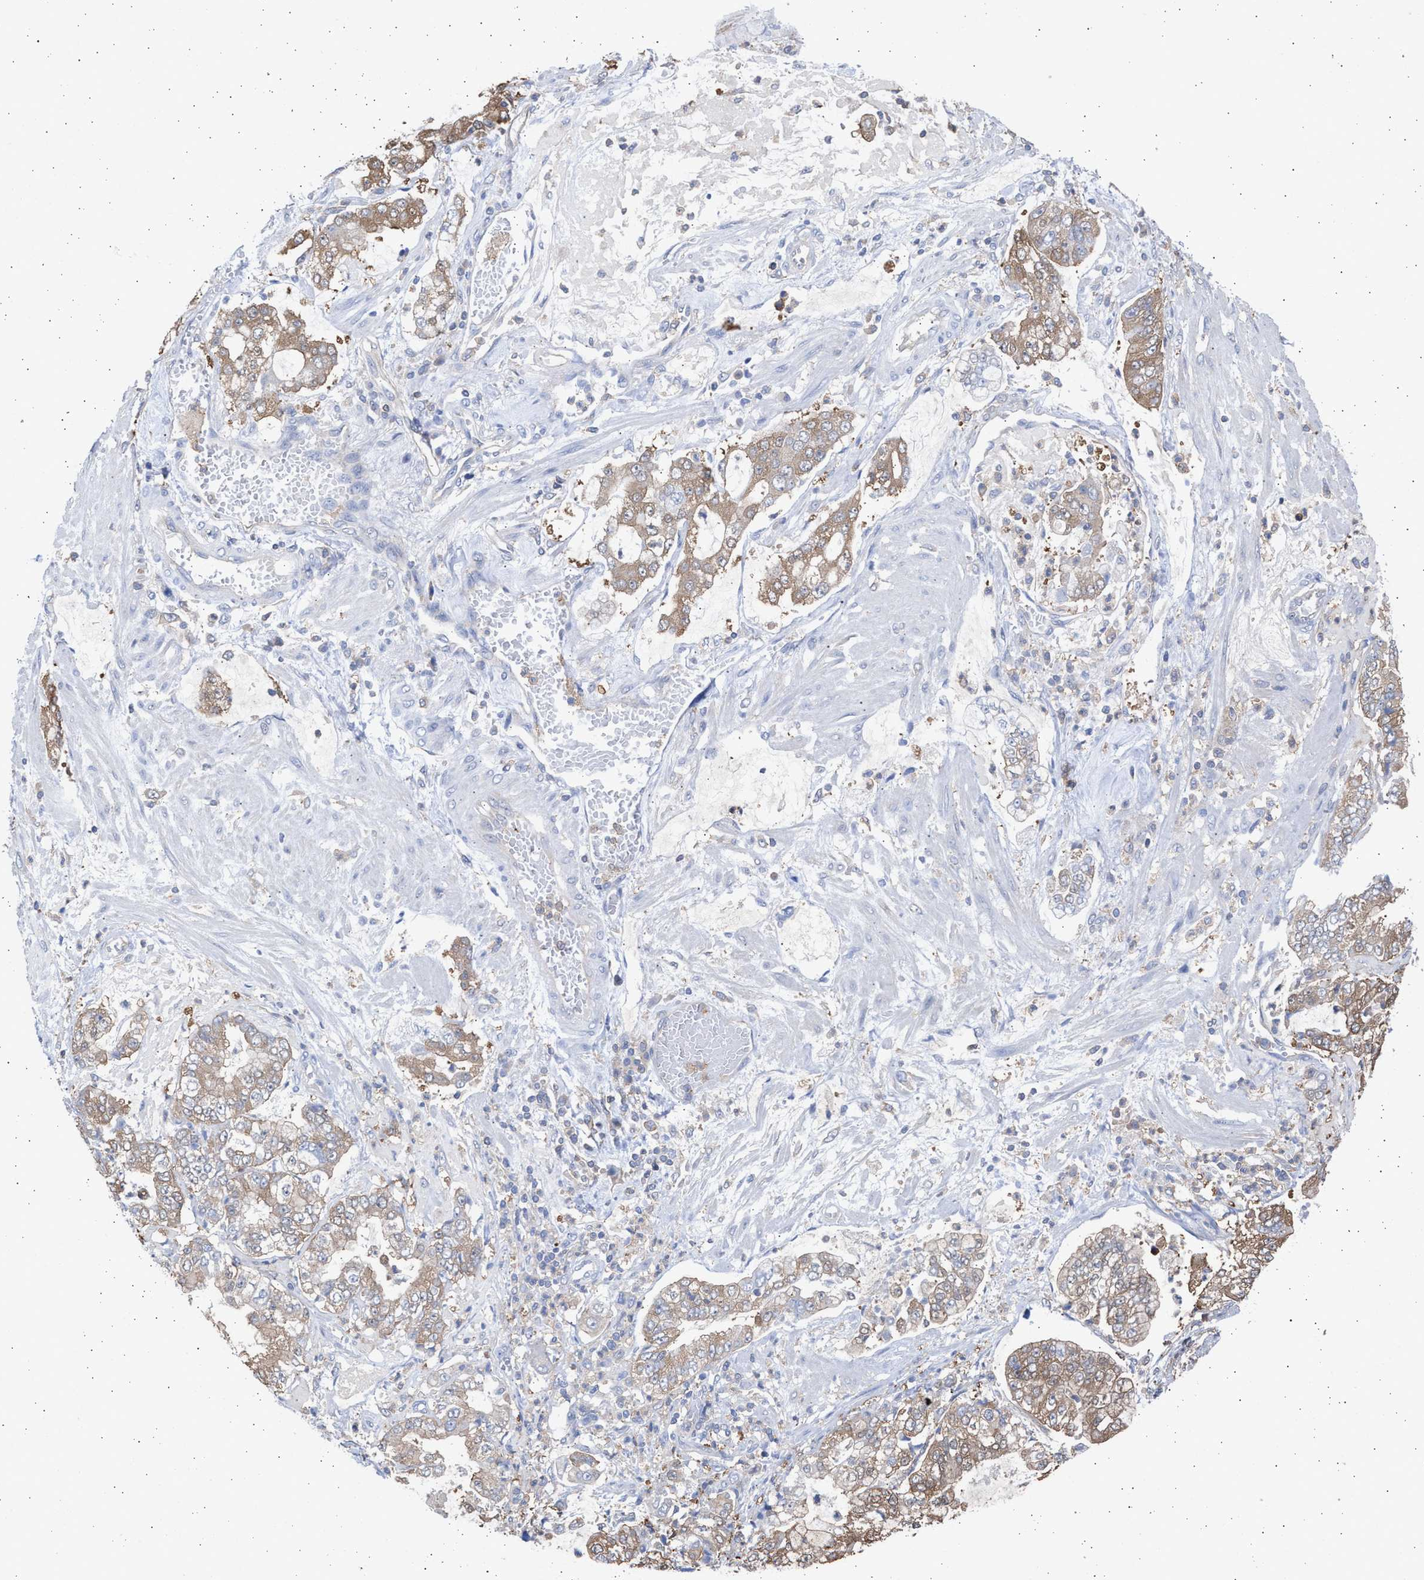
{"staining": {"intensity": "weak", "quantity": ">75%", "location": "cytoplasmic/membranous"}, "tissue": "stomach cancer", "cell_type": "Tumor cells", "image_type": "cancer", "snomed": [{"axis": "morphology", "description": "Adenocarcinoma, NOS"}, {"axis": "topography", "description": "Stomach"}], "caption": "Stomach adenocarcinoma stained for a protein demonstrates weak cytoplasmic/membranous positivity in tumor cells.", "gene": "ALDOC", "patient": {"sex": "male", "age": 76}}